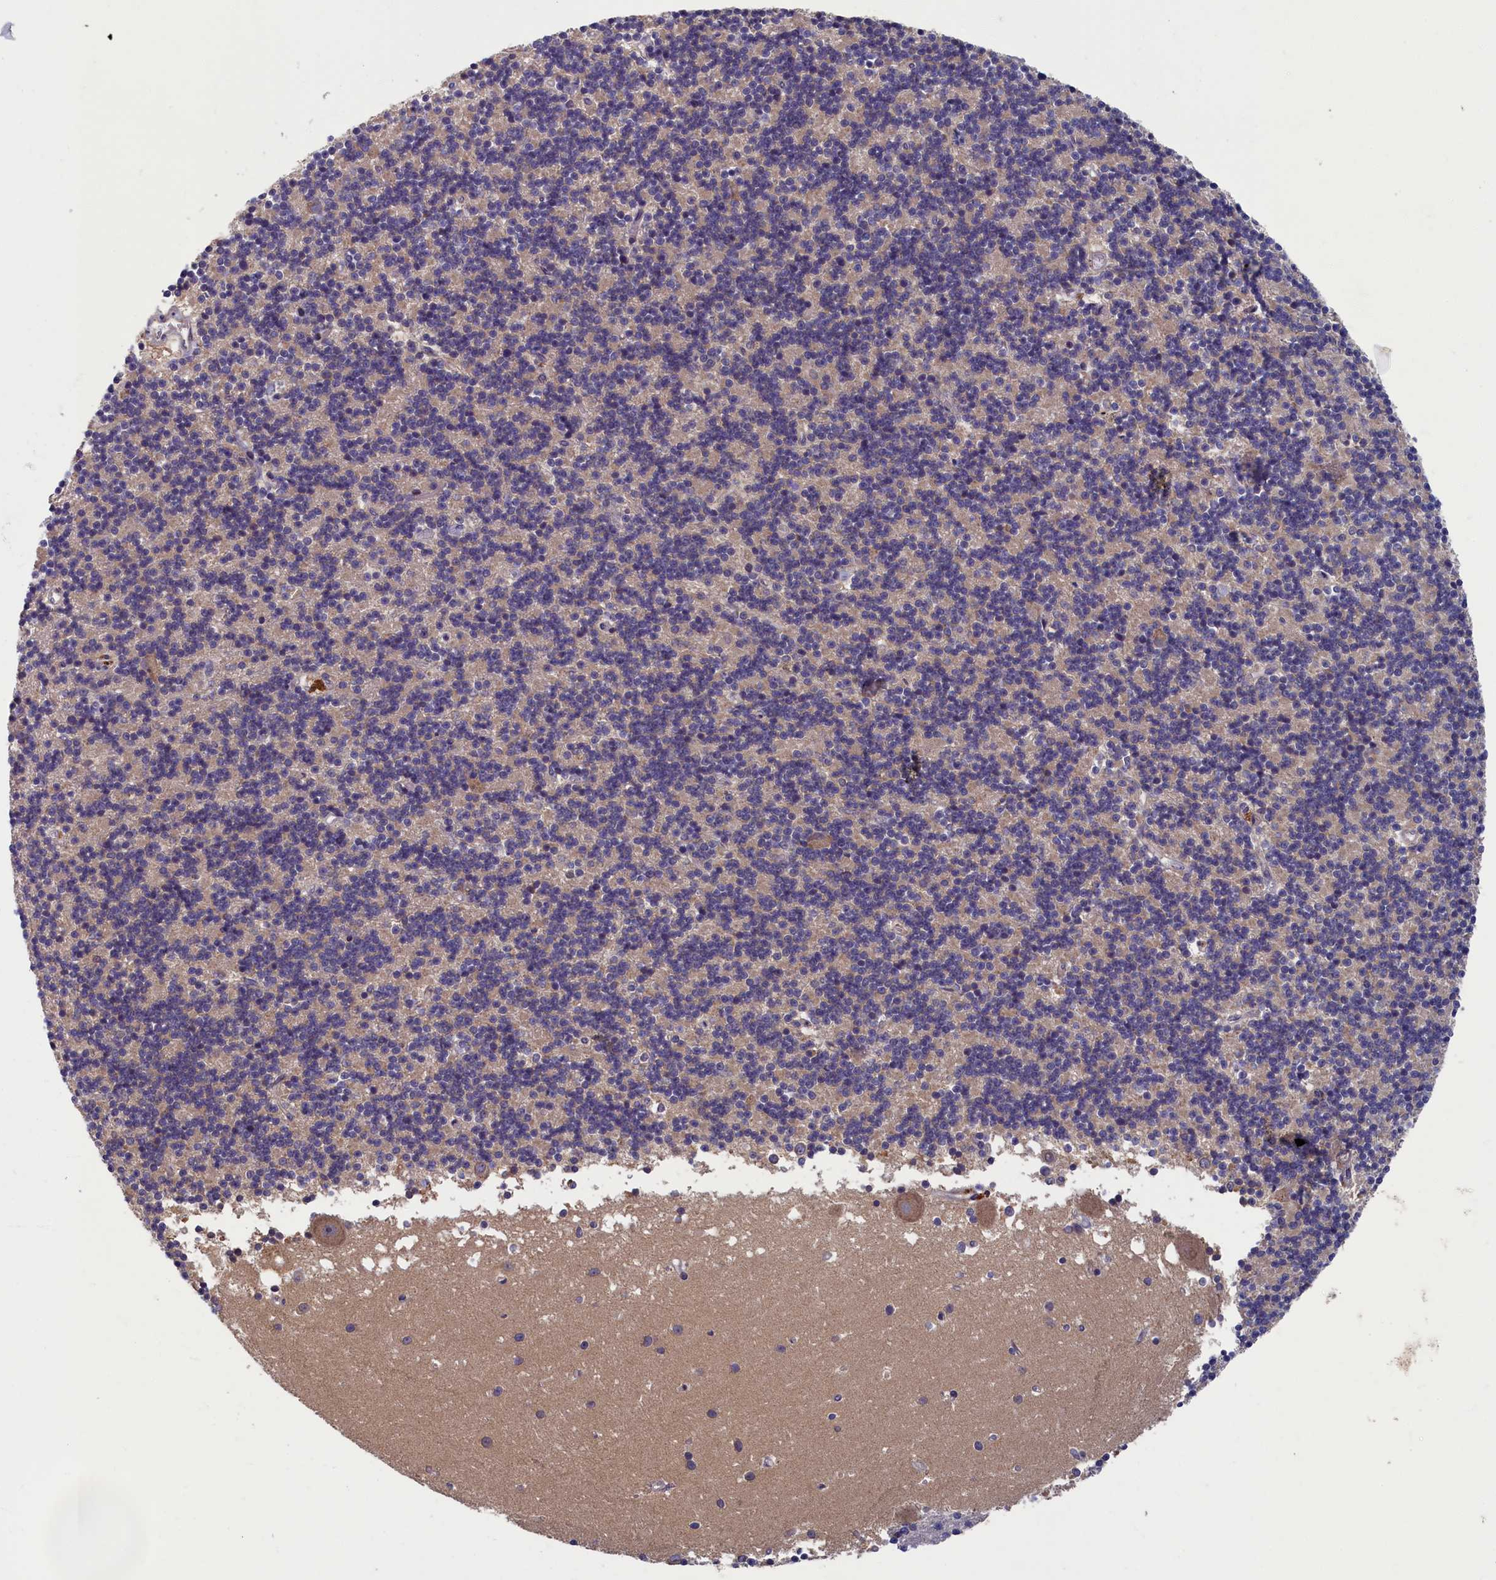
{"staining": {"intensity": "weak", "quantity": "<25%", "location": "cytoplasmic/membranous"}, "tissue": "cerebellum", "cell_type": "Cells in granular layer", "image_type": "normal", "snomed": [{"axis": "morphology", "description": "Normal tissue, NOS"}, {"axis": "topography", "description": "Cerebellum"}], "caption": "Immunohistochemistry of benign cerebellum reveals no staining in cells in granular layer.", "gene": "TNK2", "patient": {"sex": "male", "age": 54}}